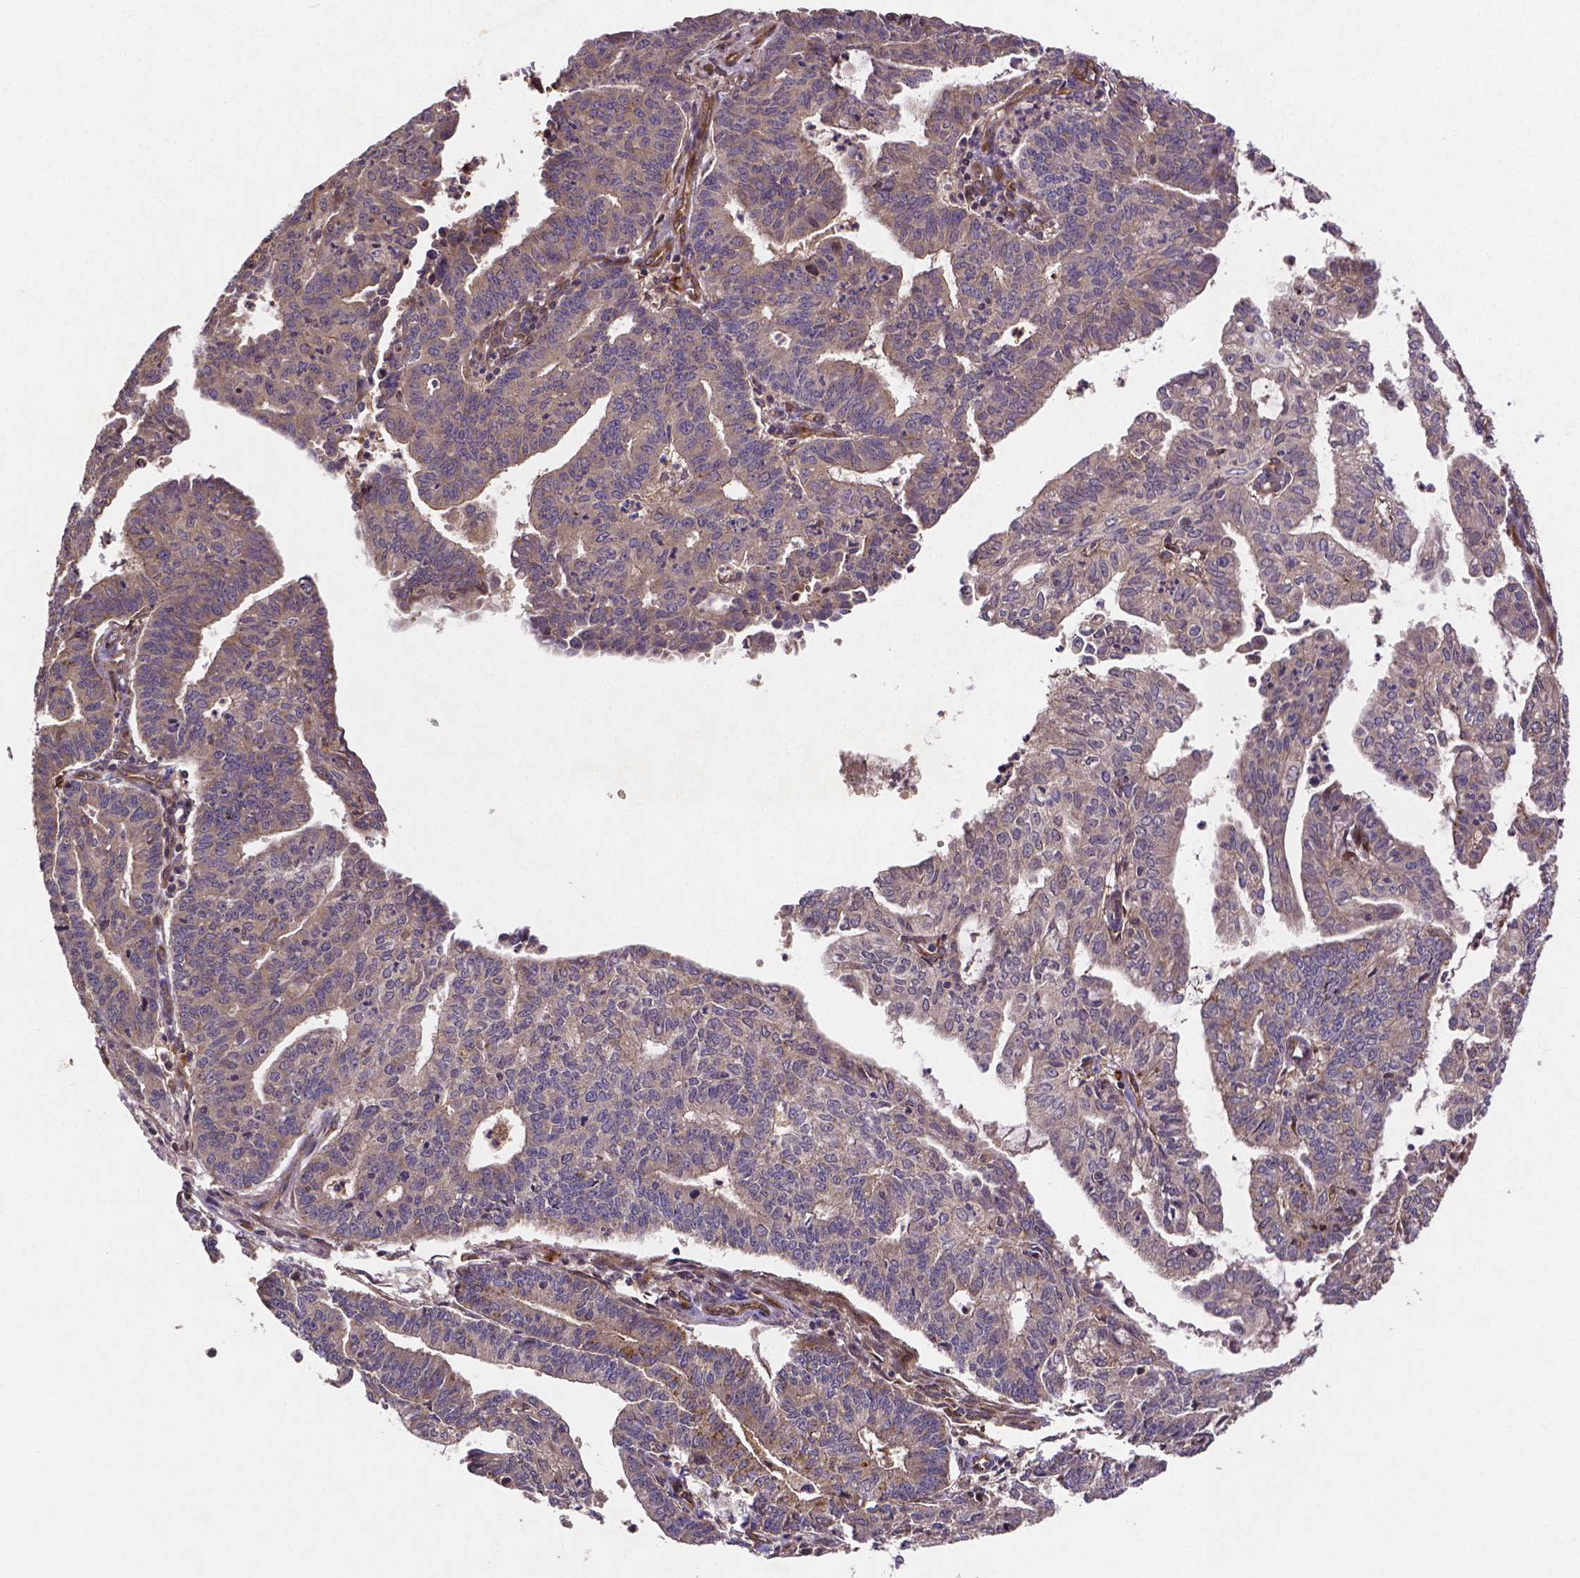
{"staining": {"intensity": "weak", "quantity": "<25%", "location": "cytoplasmic/membranous"}, "tissue": "endometrial cancer", "cell_type": "Tumor cells", "image_type": "cancer", "snomed": [{"axis": "morphology", "description": "Adenocarcinoma, NOS"}, {"axis": "topography", "description": "Endometrium"}], "caption": "Protein analysis of endometrial cancer exhibits no significant expression in tumor cells.", "gene": "RNF123", "patient": {"sex": "female", "age": 61}}